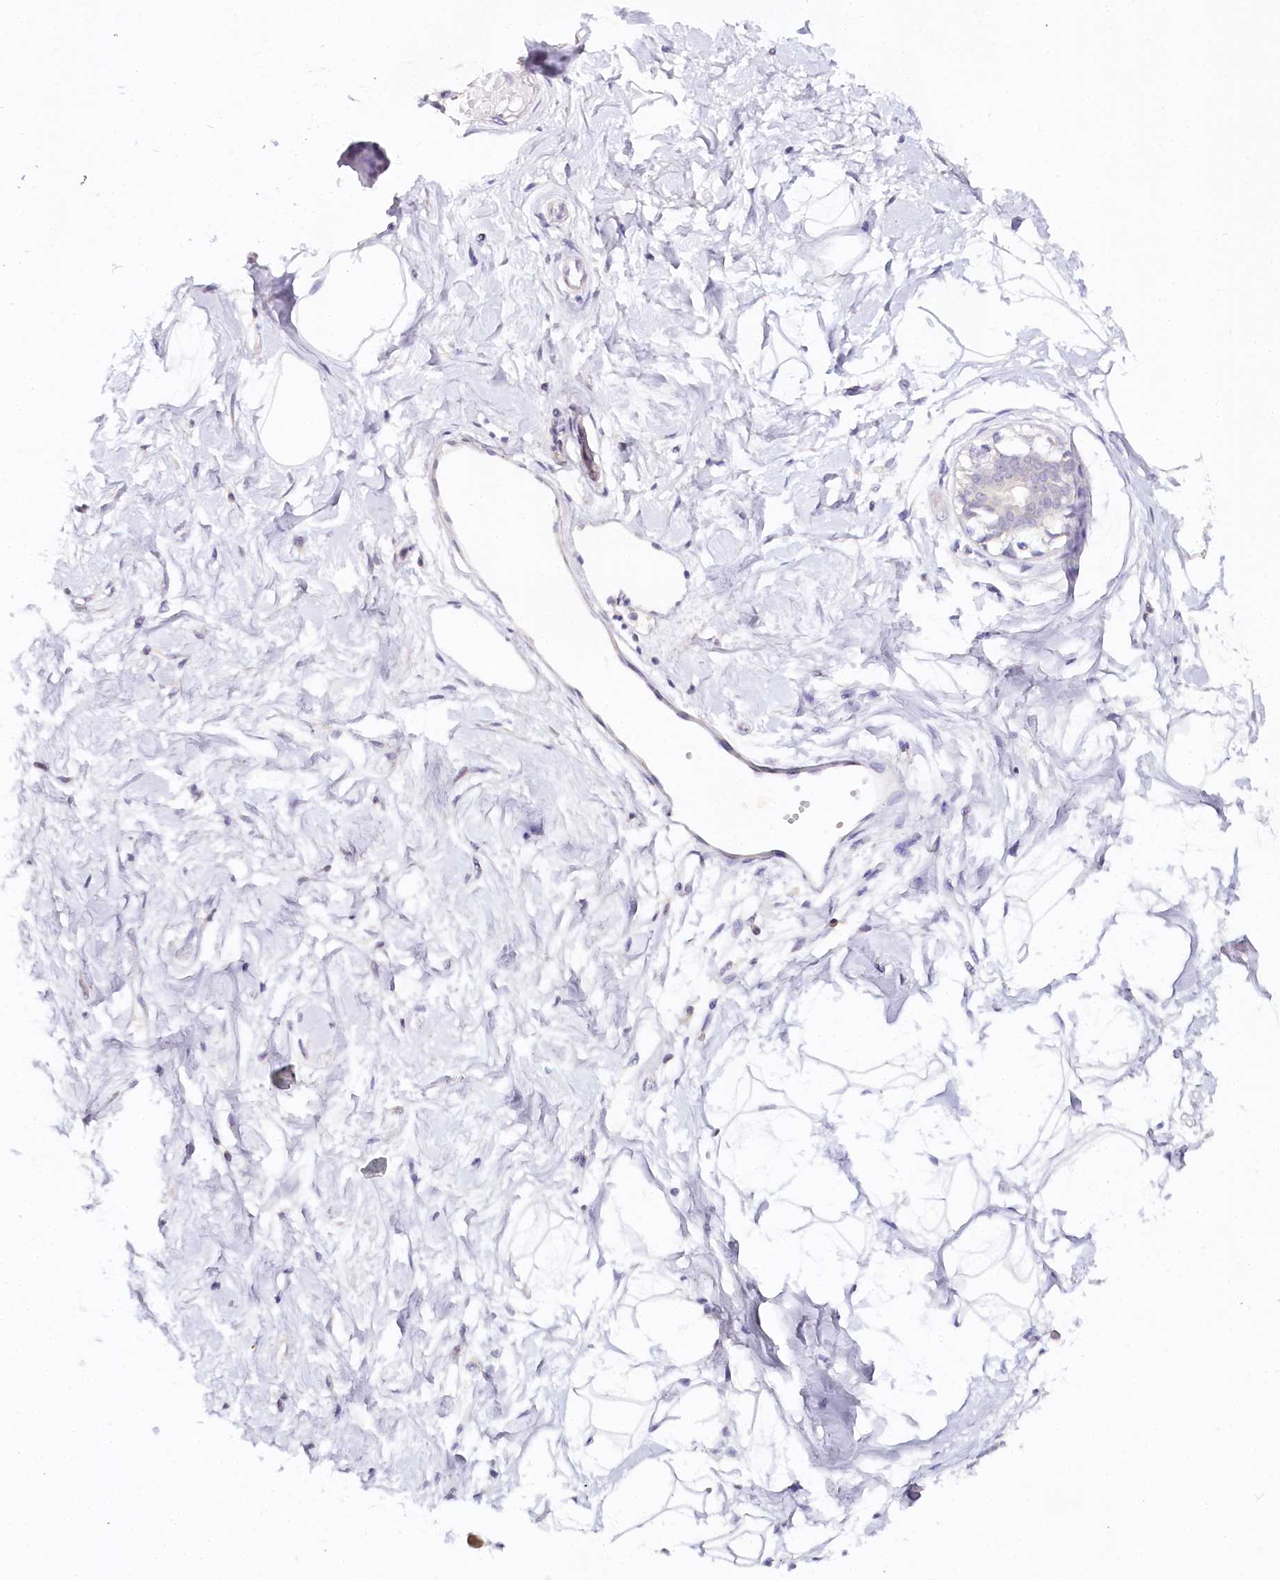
{"staining": {"intensity": "negative", "quantity": "none", "location": "none"}, "tissue": "breast", "cell_type": "Adipocytes", "image_type": "normal", "snomed": [{"axis": "morphology", "description": "Normal tissue, NOS"}, {"axis": "topography", "description": "Breast"}], "caption": "Adipocytes show no significant positivity in unremarkable breast. The staining was performed using DAB to visualize the protein expression in brown, while the nuclei were stained in blue with hematoxylin (Magnification: 20x).", "gene": "TP53", "patient": {"sex": "female", "age": 45}}